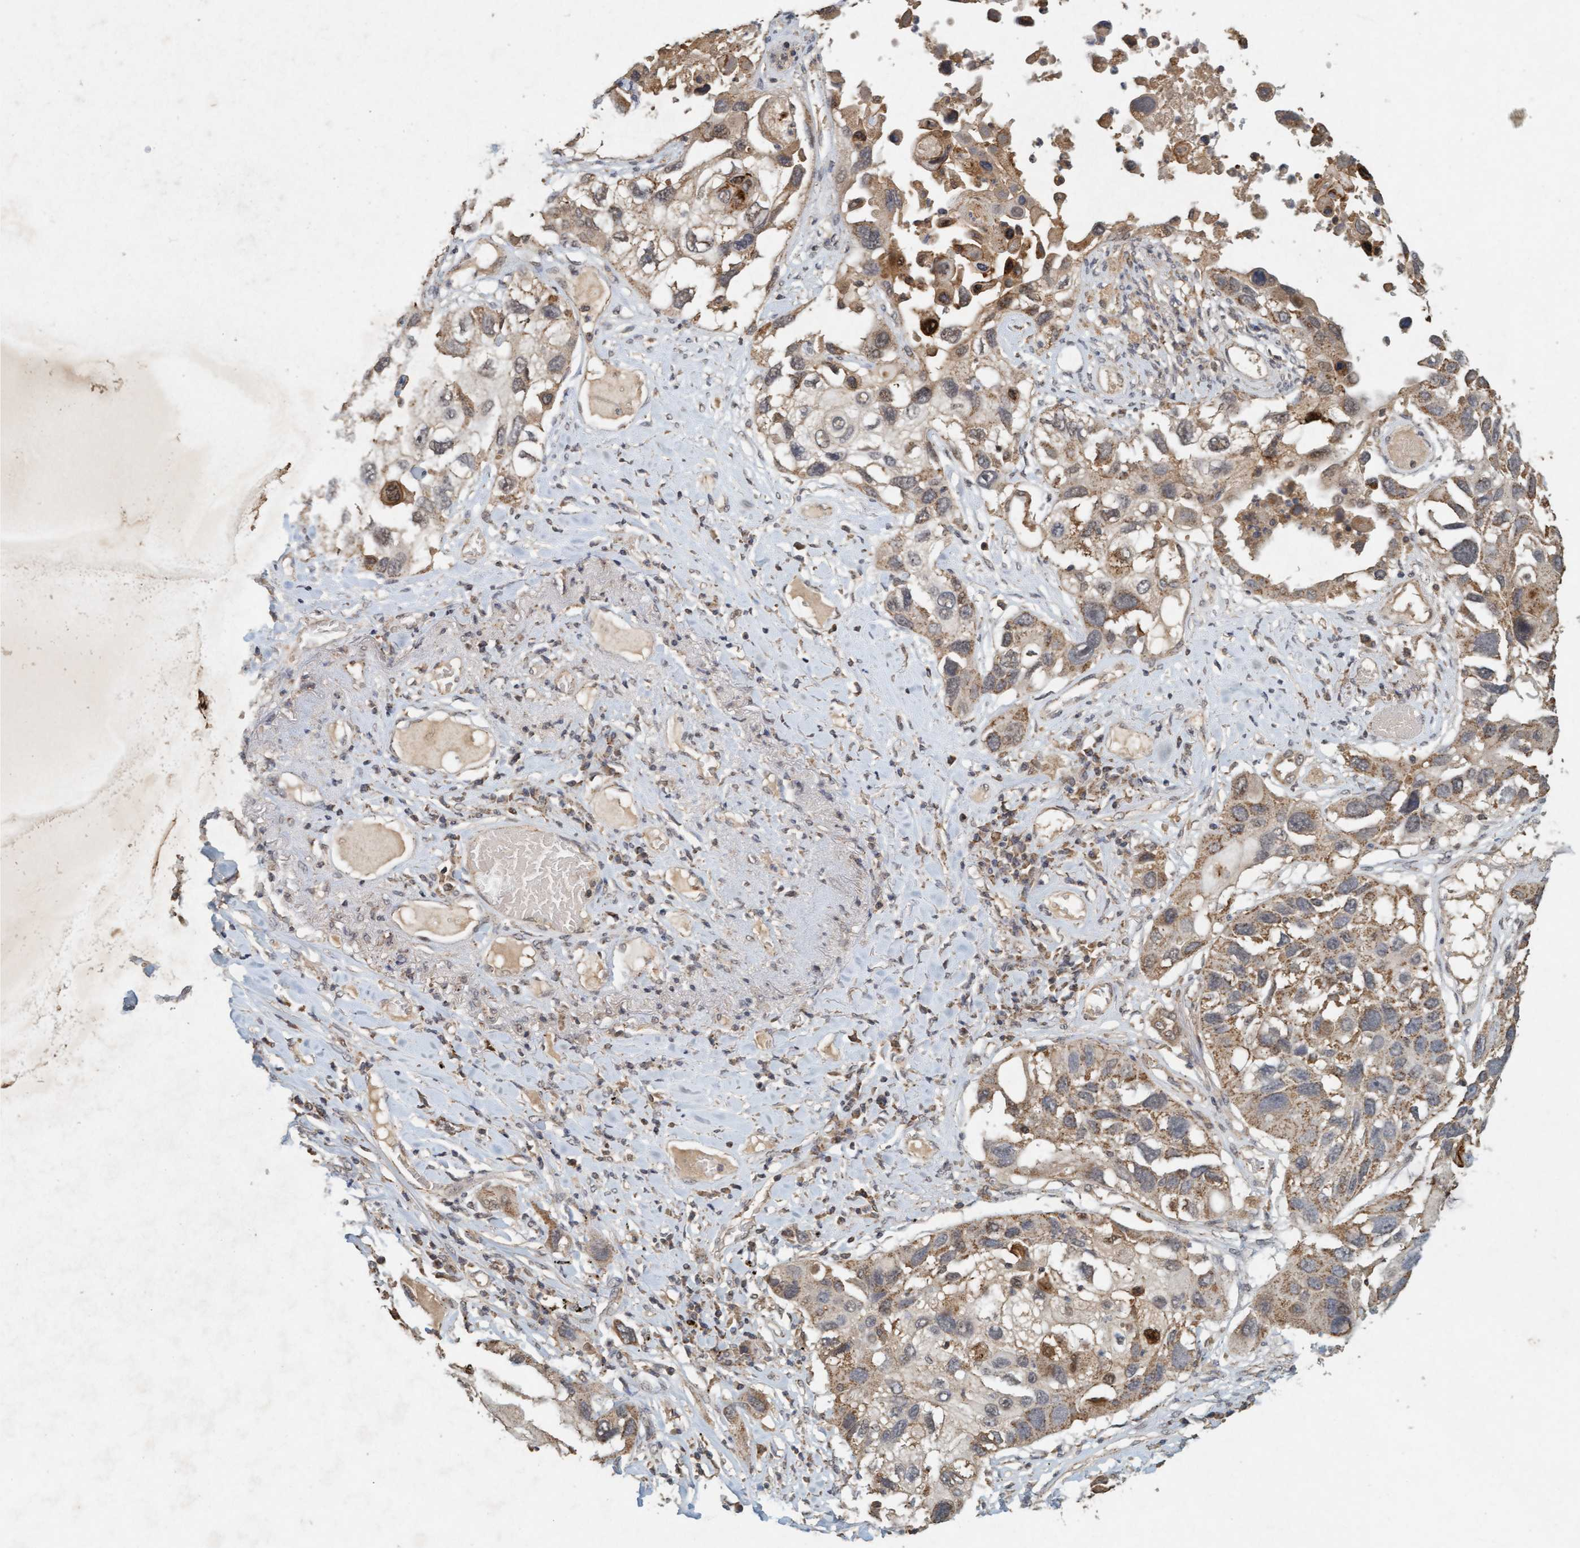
{"staining": {"intensity": "weak", "quantity": ">75%", "location": "cytoplasmic/membranous"}, "tissue": "lung cancer", "cell_type": "Tumor cells", "image_type": "cancer", "snomed": [{"axis": "morphology", "description": "Squamous cell carcinoma, NOS"}, {"axis": "topography", "description": "Lung"}], "caption": "The micrograph shows immunohistochemical staining of squamous cell carcinoma (lung). There is weak cytoplasmic/membranous expression is identified in about >75% of tumor cells.", "gene": "VSIG8", "patient": {"sex": "male", "age": 71}}